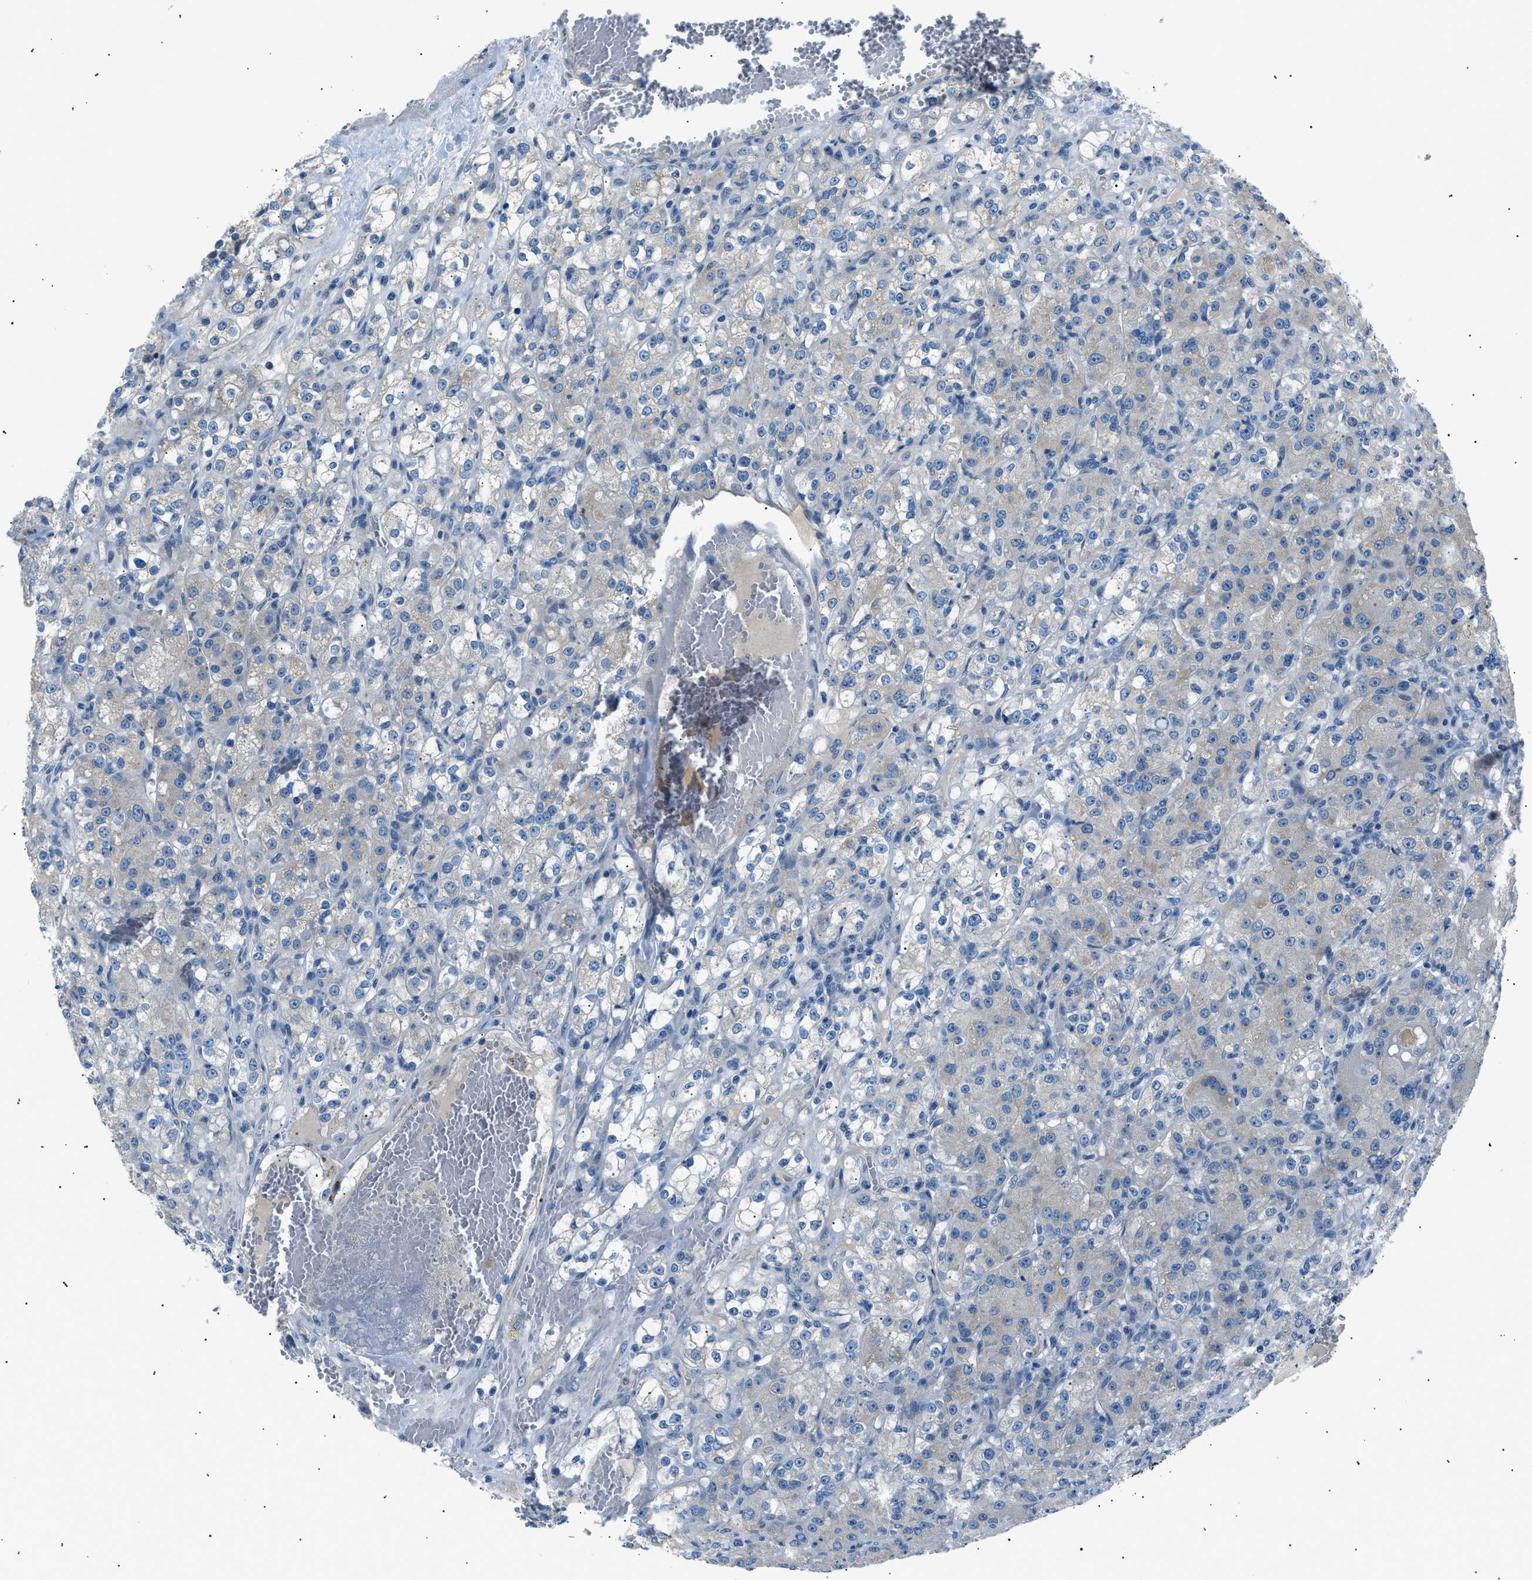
{"staining": {"intensity": "negative", "quantity": "none", "location": "none"}, "tissue": "renal cancer", "cell_type": "Tumor cells", "image_type": "cancer", "snomed": [{"axis": "morphology", "description": "Normal tissue, NOS"}, {"axis": "morphology", "description": "Adenocarcinoma, NOS"}, {"axis": "topography", "description": "Kidney"}], "caption": "DAB (3,3'-diaminobenzidine) immunohistochemical staining of renal adenocarcinoma exhibits no significant staining in tumor cells.", "gene": "LRRC37B", "patient": {"sex": "male", "age": 61}}